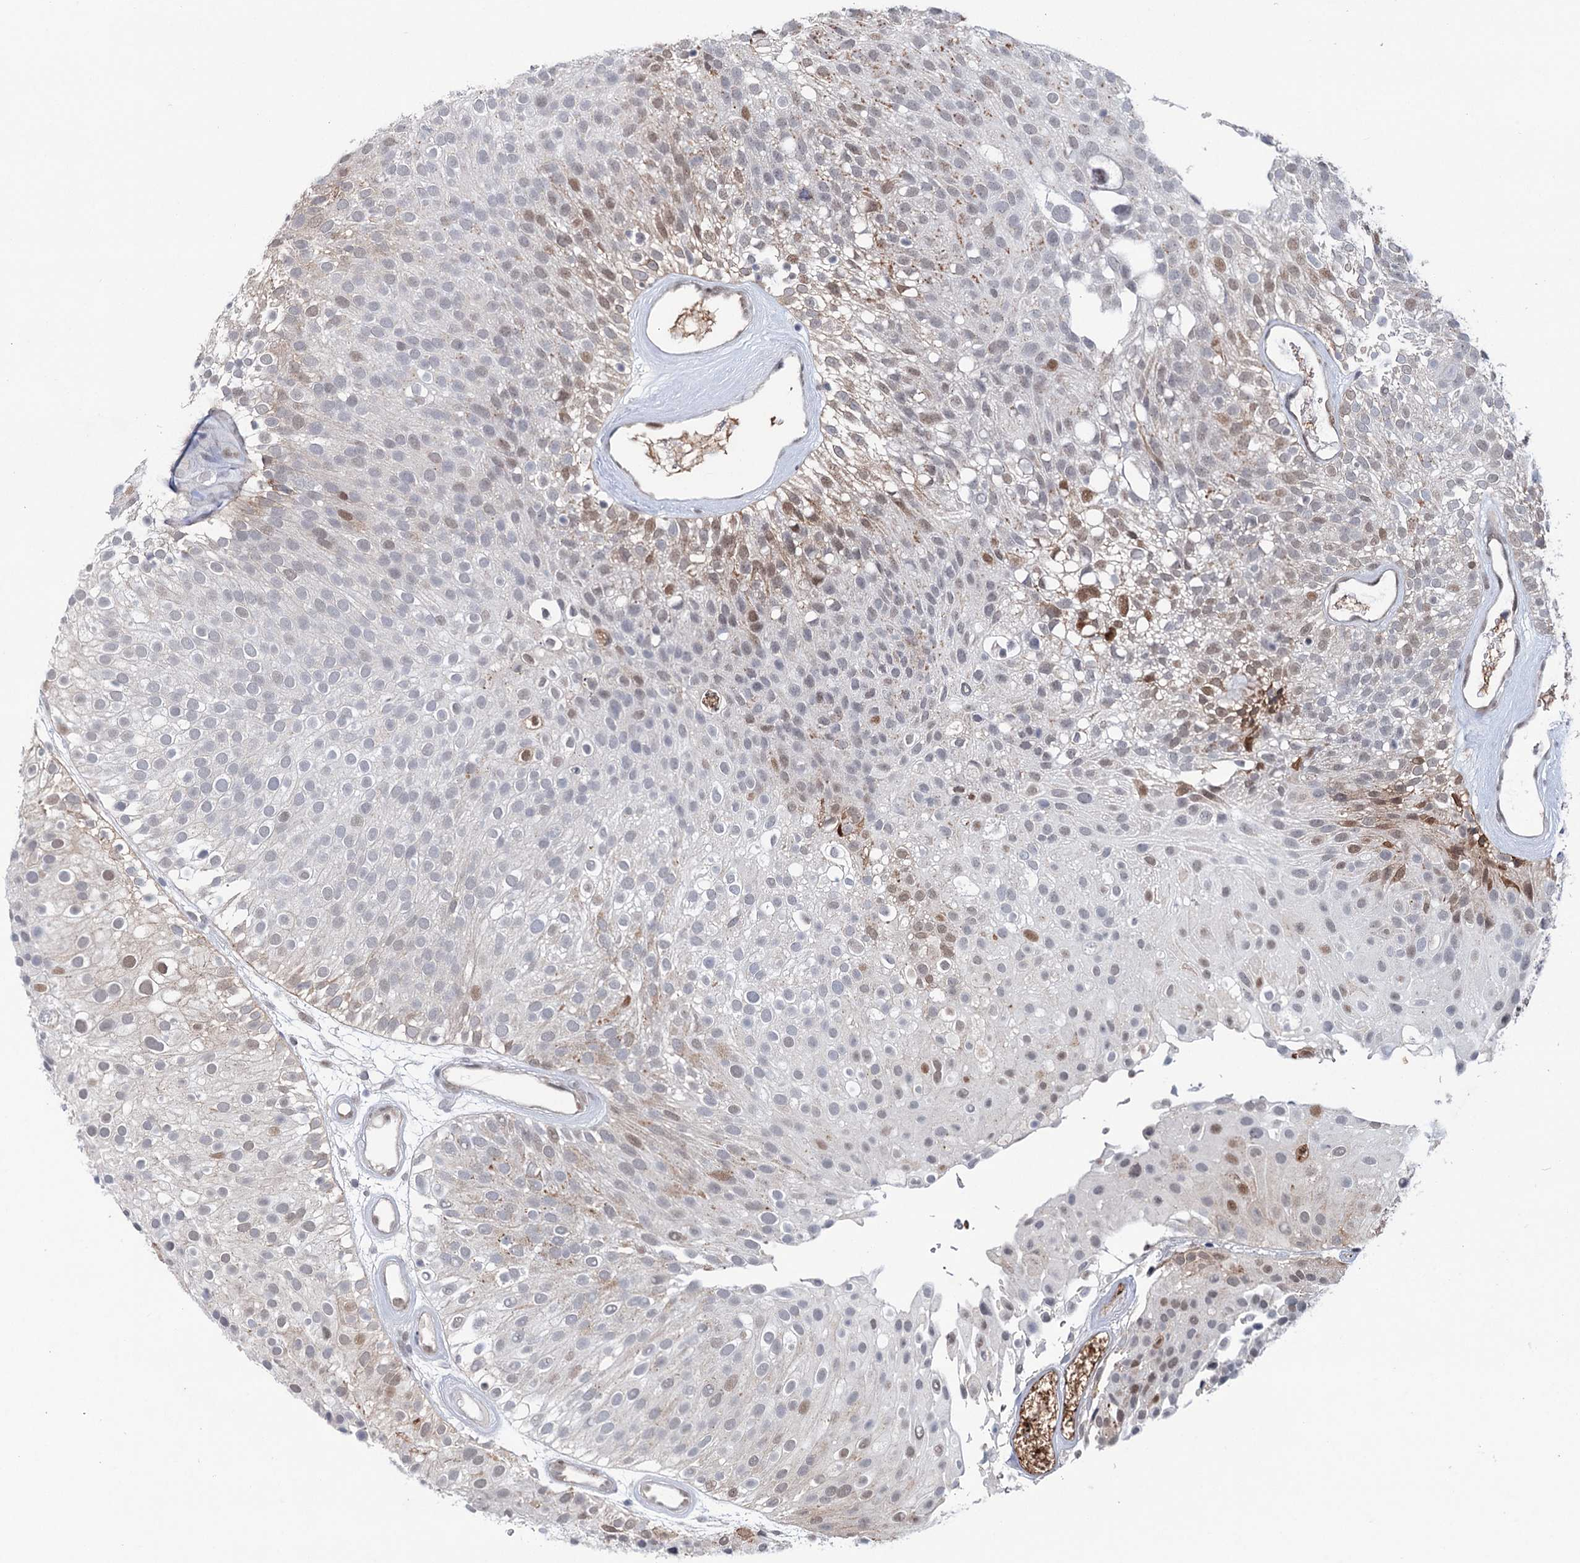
{"staining": {"intensity": "moderate", "quantity": "<25%", "location": "cytoplasmic/membranous,nuclear"}, "tissue": "urothelial cancer", "cell_type": "Tumor cells", "image_type": "cancer", "snomed": [{"axis": "morphology", "description": "Urothelial carcinoma, Low grade"}, {"axis": "topography", "description": "Urinary bladder"}], "caption": "There is low levels of moderate cytoplasmic/membranous and nuclear positivity in tumor cells of urothelial cancer, as demonstrated by immunohistochemical staining (brown color).", "gene": "FAM53A", "patient": {"sex": "male", "age": 78}}